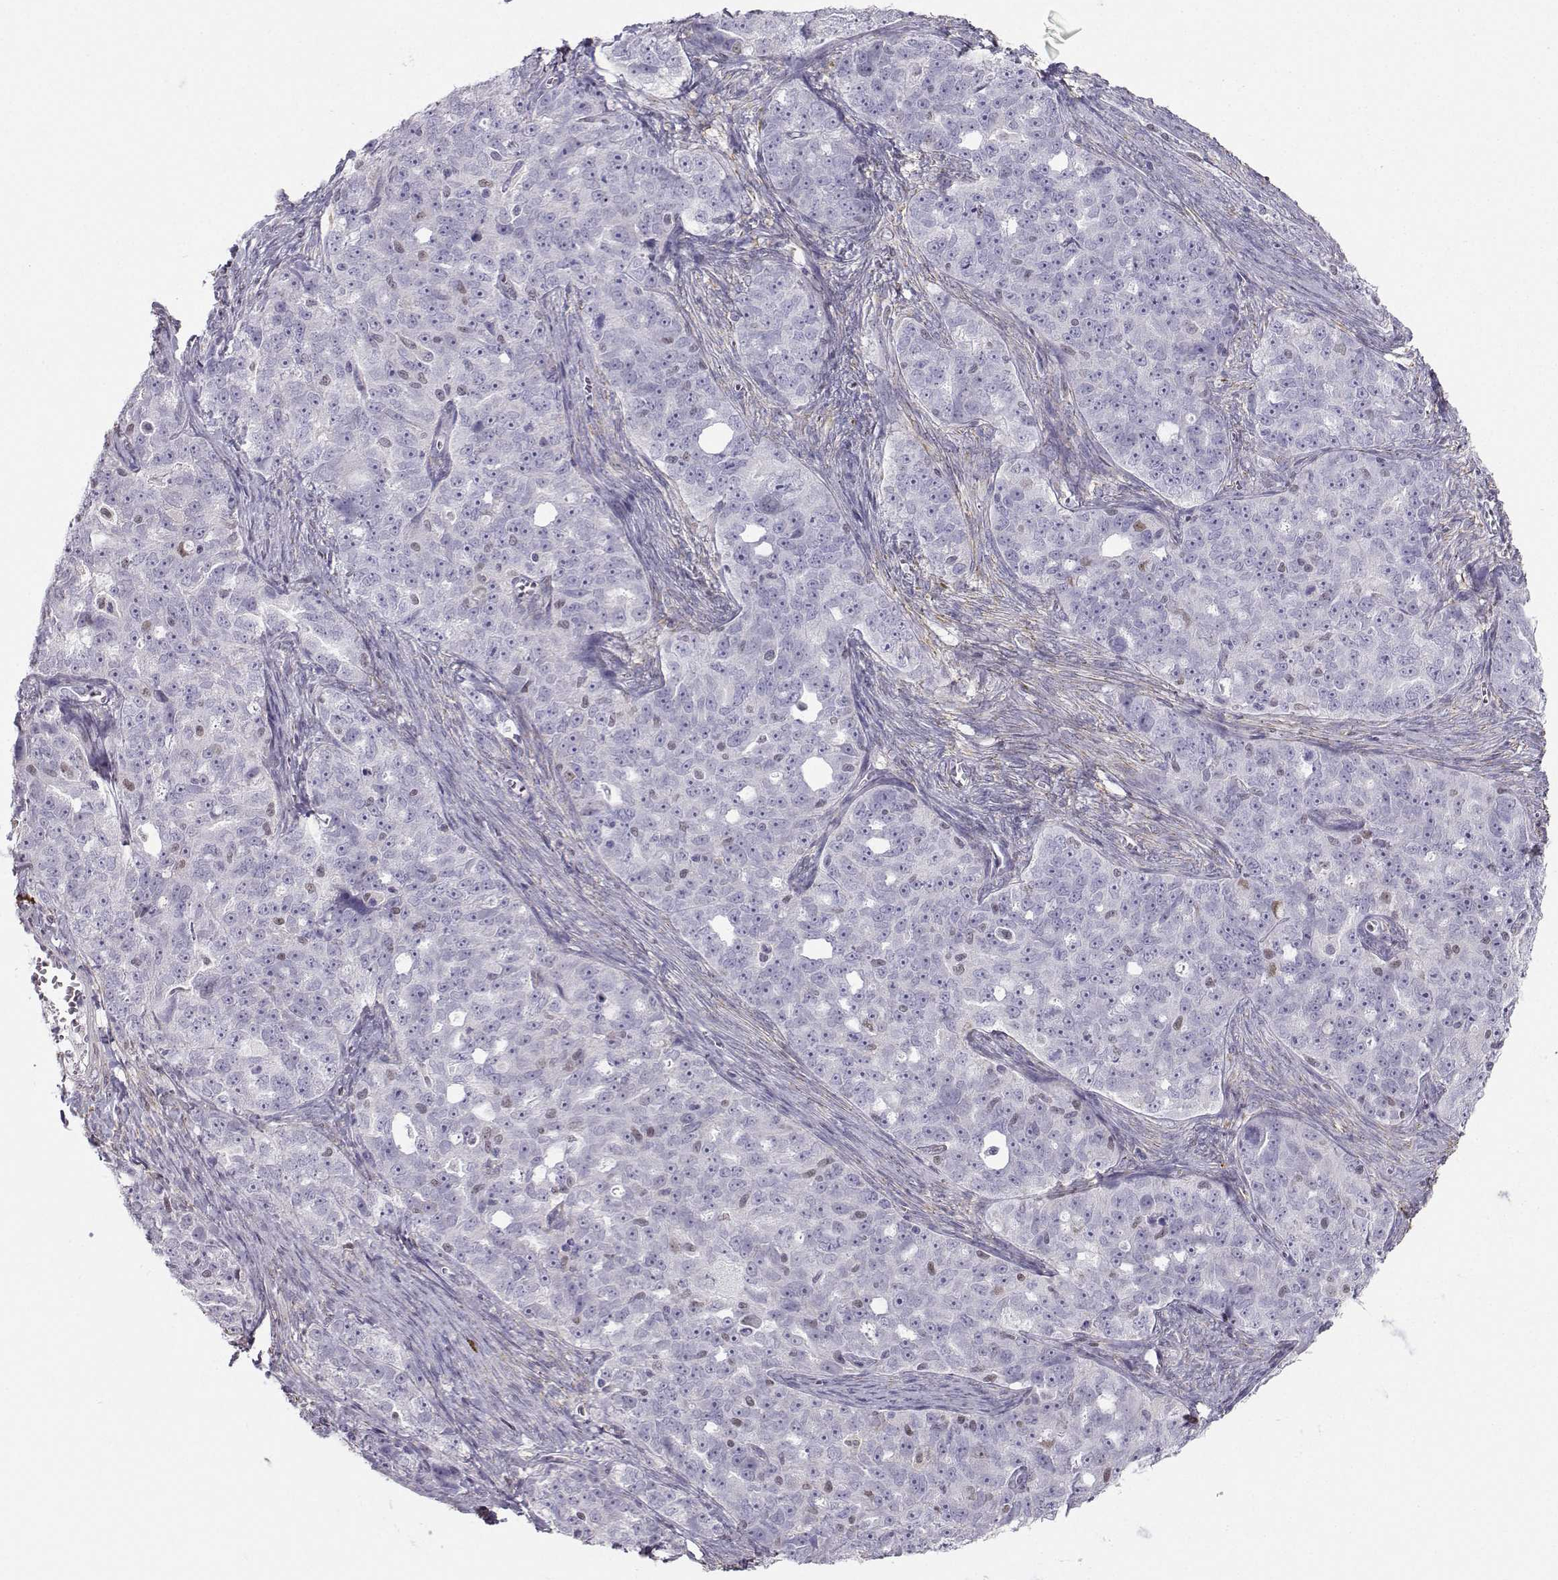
{"staining": {"intensity": "negative", "quantity": "none", "location": "none"}, "tissue": "ovarian cancer", "cell_type": "Tumor cells", "image_type": "cancer", "snomed": [{"axis": "morphology", "description": "Cystadenocarcinoma, serous, NOS"}, {"axis": "topography", "description": "Ovary"}], "caption": "DAB (3,3'-diaminobenzidine) immunohistochemical staining of human ovarian cancer reveals no significant positivity in tumor cells. (DAB immunohistochemistry visualized using brightfield microscopy, high magnification).", "gene": "DCLK3", "patient": {"sex": "female", "age": 51}}